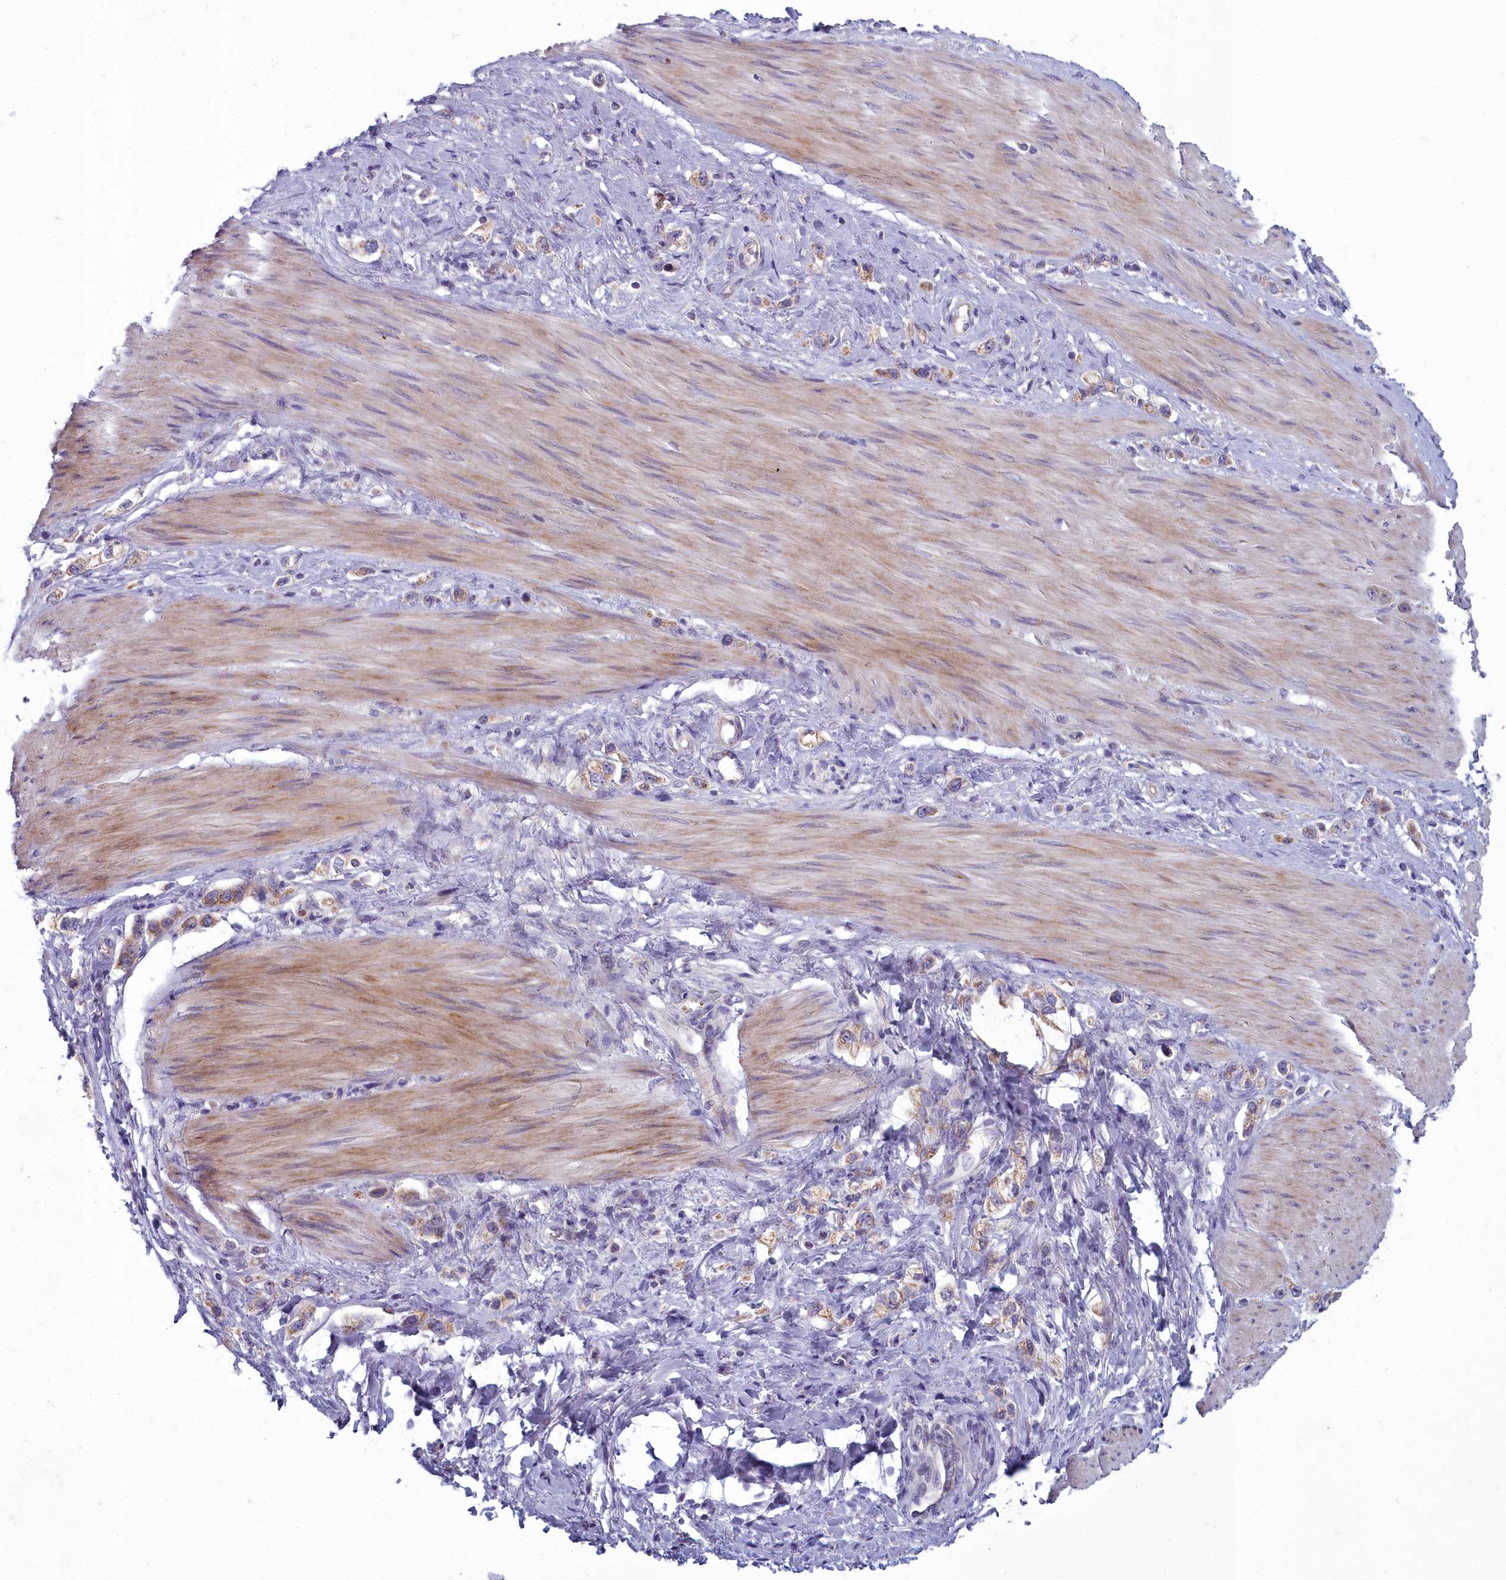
{"staining": {"intensity": "weak", "quantity": "25%-75%", "location": "cytoplasmic/membranous"}, "tissue": "stomach cancer", "cell_type": "Tumor cells", "image_type": "cancer", "snomed": [{"axis": "morphology", "description": "Adenocarcinoma, NOS"}, {"axis": "topography", "description": "Stomach"}], "caption": "Immunohistochemistry of human stomach cancer reveals low levels of weak cytoplasmic/membranous expression in about 25%-75% of tumor cells.", "gene": "INSYN2A", "patient": {"sex": "female", "age": 65}}